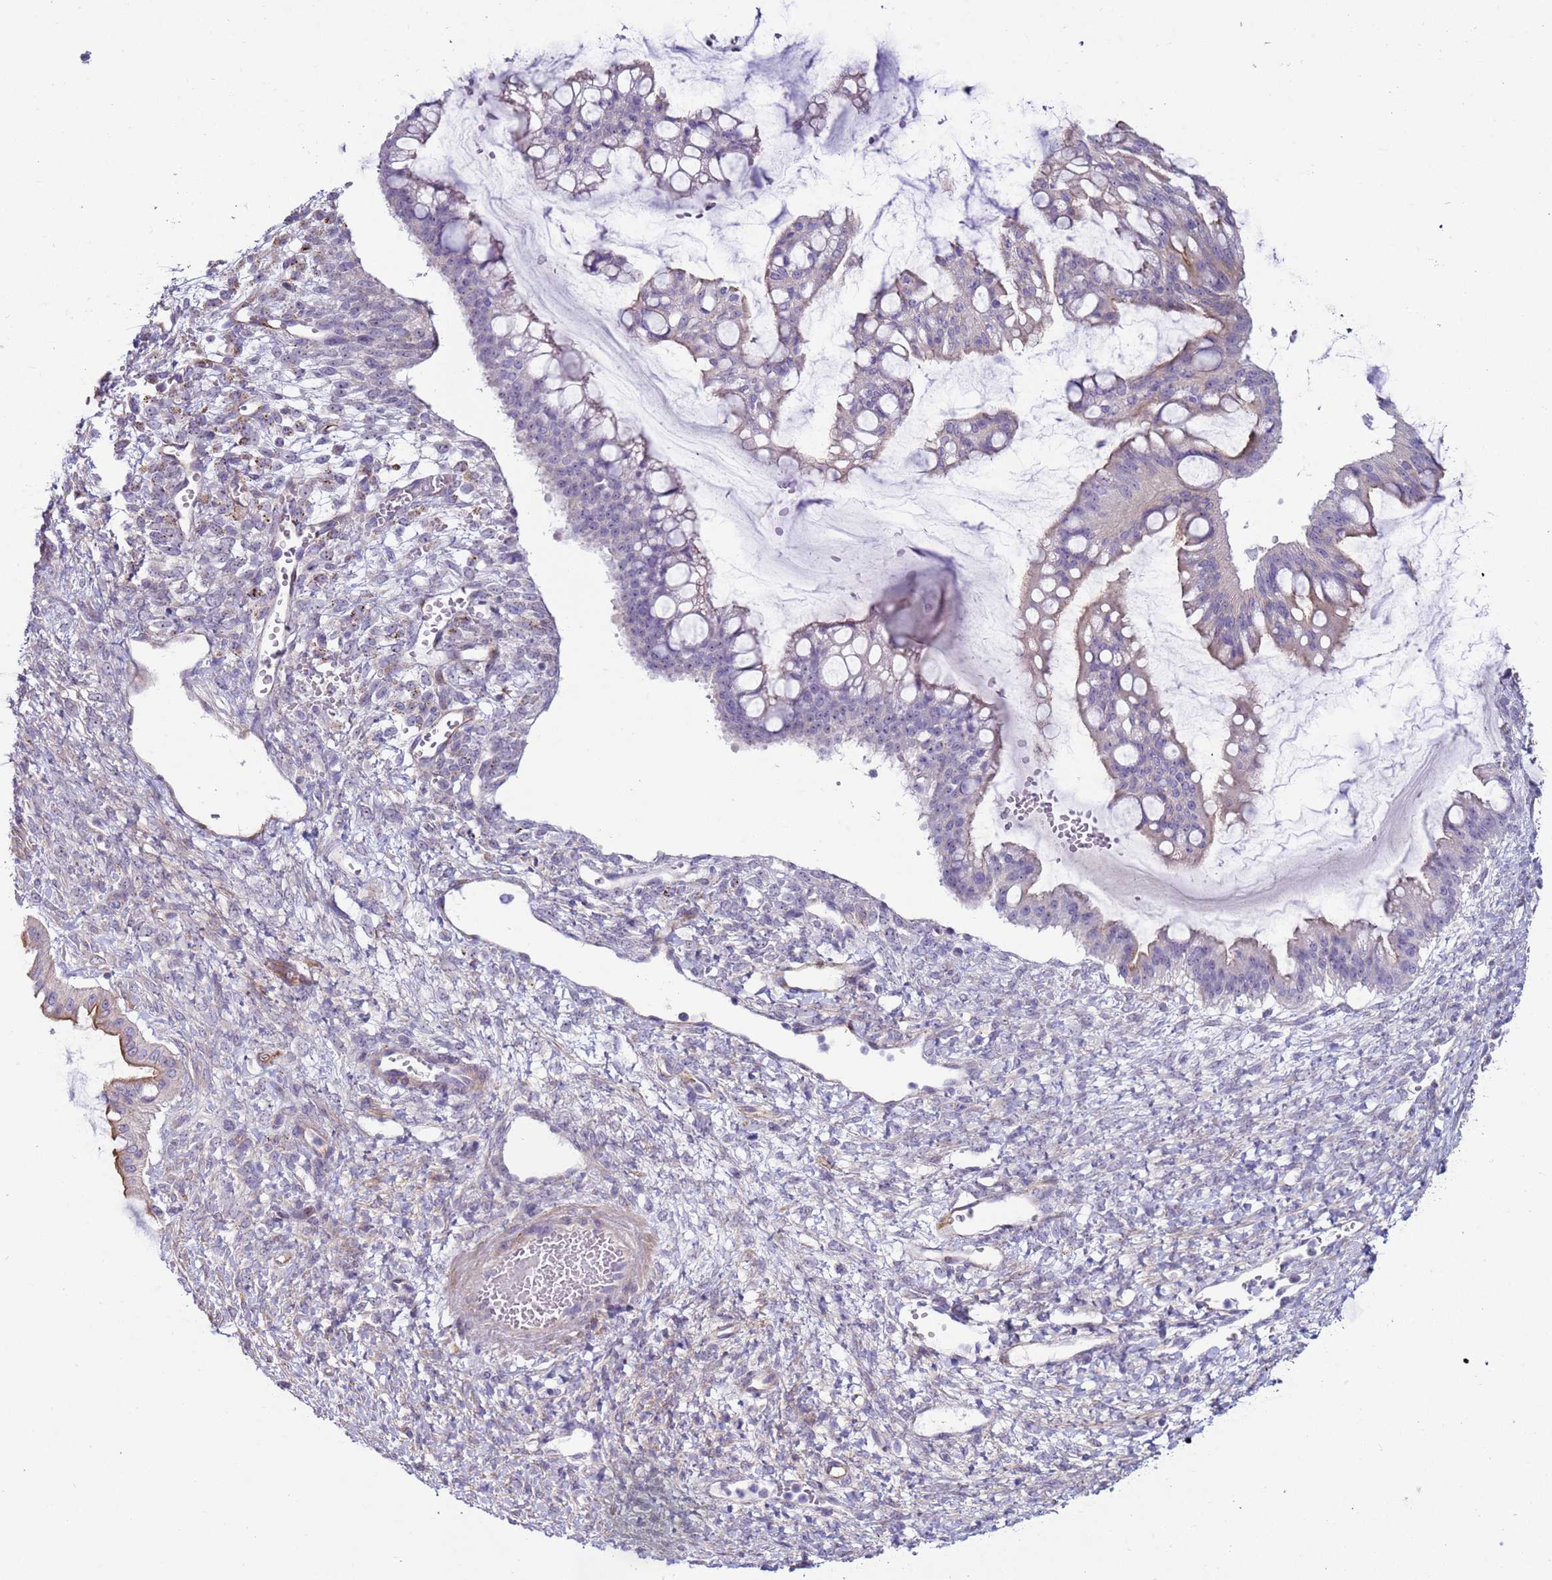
{"staining": {"intensity": "negative", "quantity": "none", "location": "none"}, "tissue": "ovarian cancer", "cell_type": "Tumor cells", "image_type": "cancer", "snomed": [{"axis": "morphology", "description": "Cystadenocarcinoma, mucinous, NOS"}, {"axis": "topography", "description": "Ovary"}], "caption": "High magnification brightfield microscopy of mucinous cystadenocarcinoma (ovarian) stained with DAB (brown) and counterstained with hematoxylin (blue): tumor cells show no significant positivity.", "gene": "HEATR1", "patient": {"sex": "female", "age": 73}}